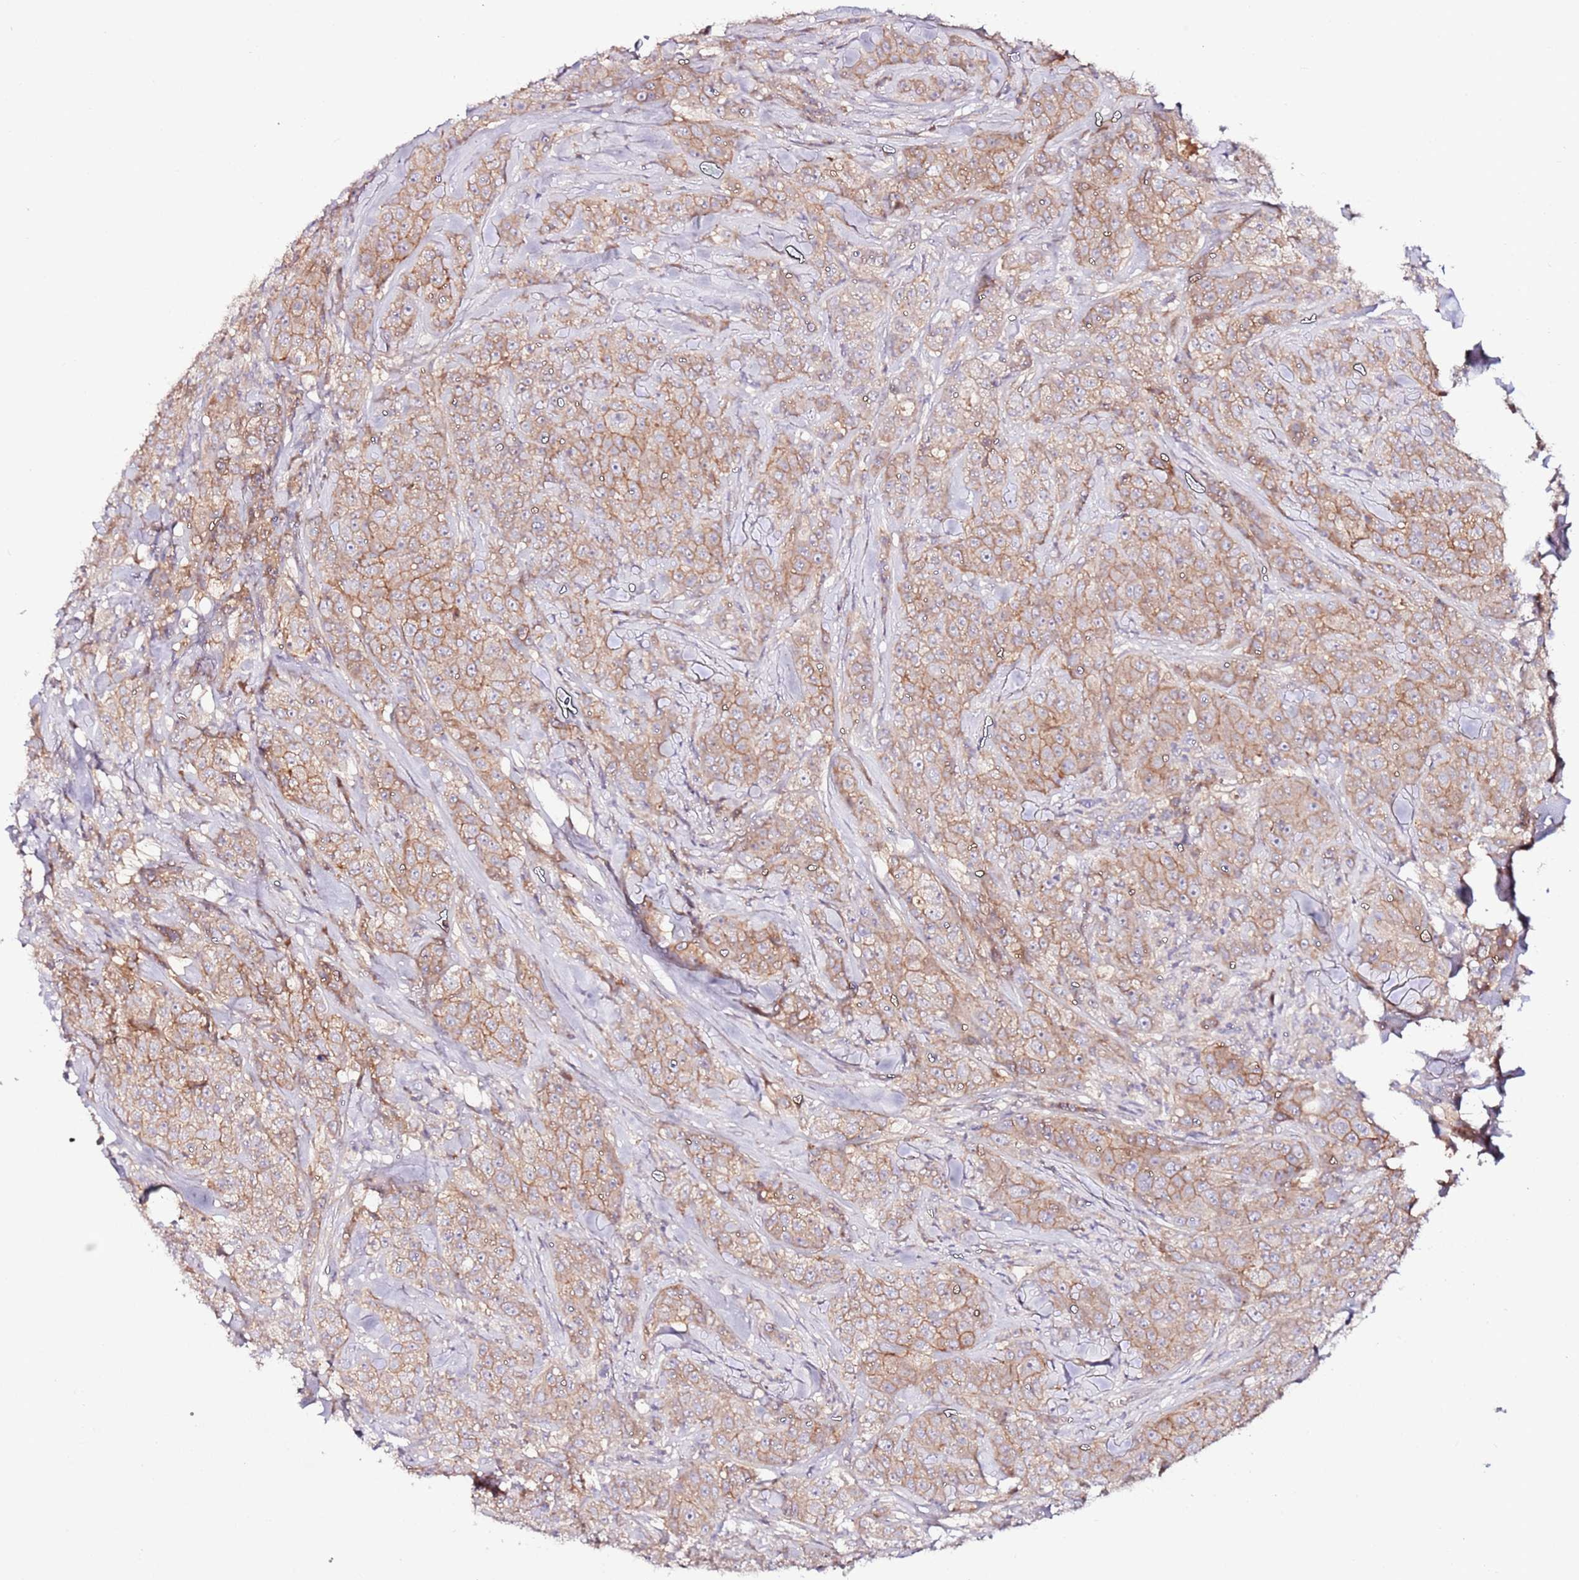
{"staining": {"intensity": "strong", "quantity": ">75%", "location": "cytoplasmic/membranous"}, "tissue": "breast cancer", "cell_type": "Tumor cells", "image_type": "cancer", "snomed": [{"axis": "morphology", "description": "Duct carcinoma"}, {"axis": "topography", "description": "Breast"}], "caption": "Invasive ductal carcinoma (breast) stained with a protein marker shows strong staining in tumor cells.", "gene": "FLVCR1", "patient": {"sex": "female", "age": 43}}